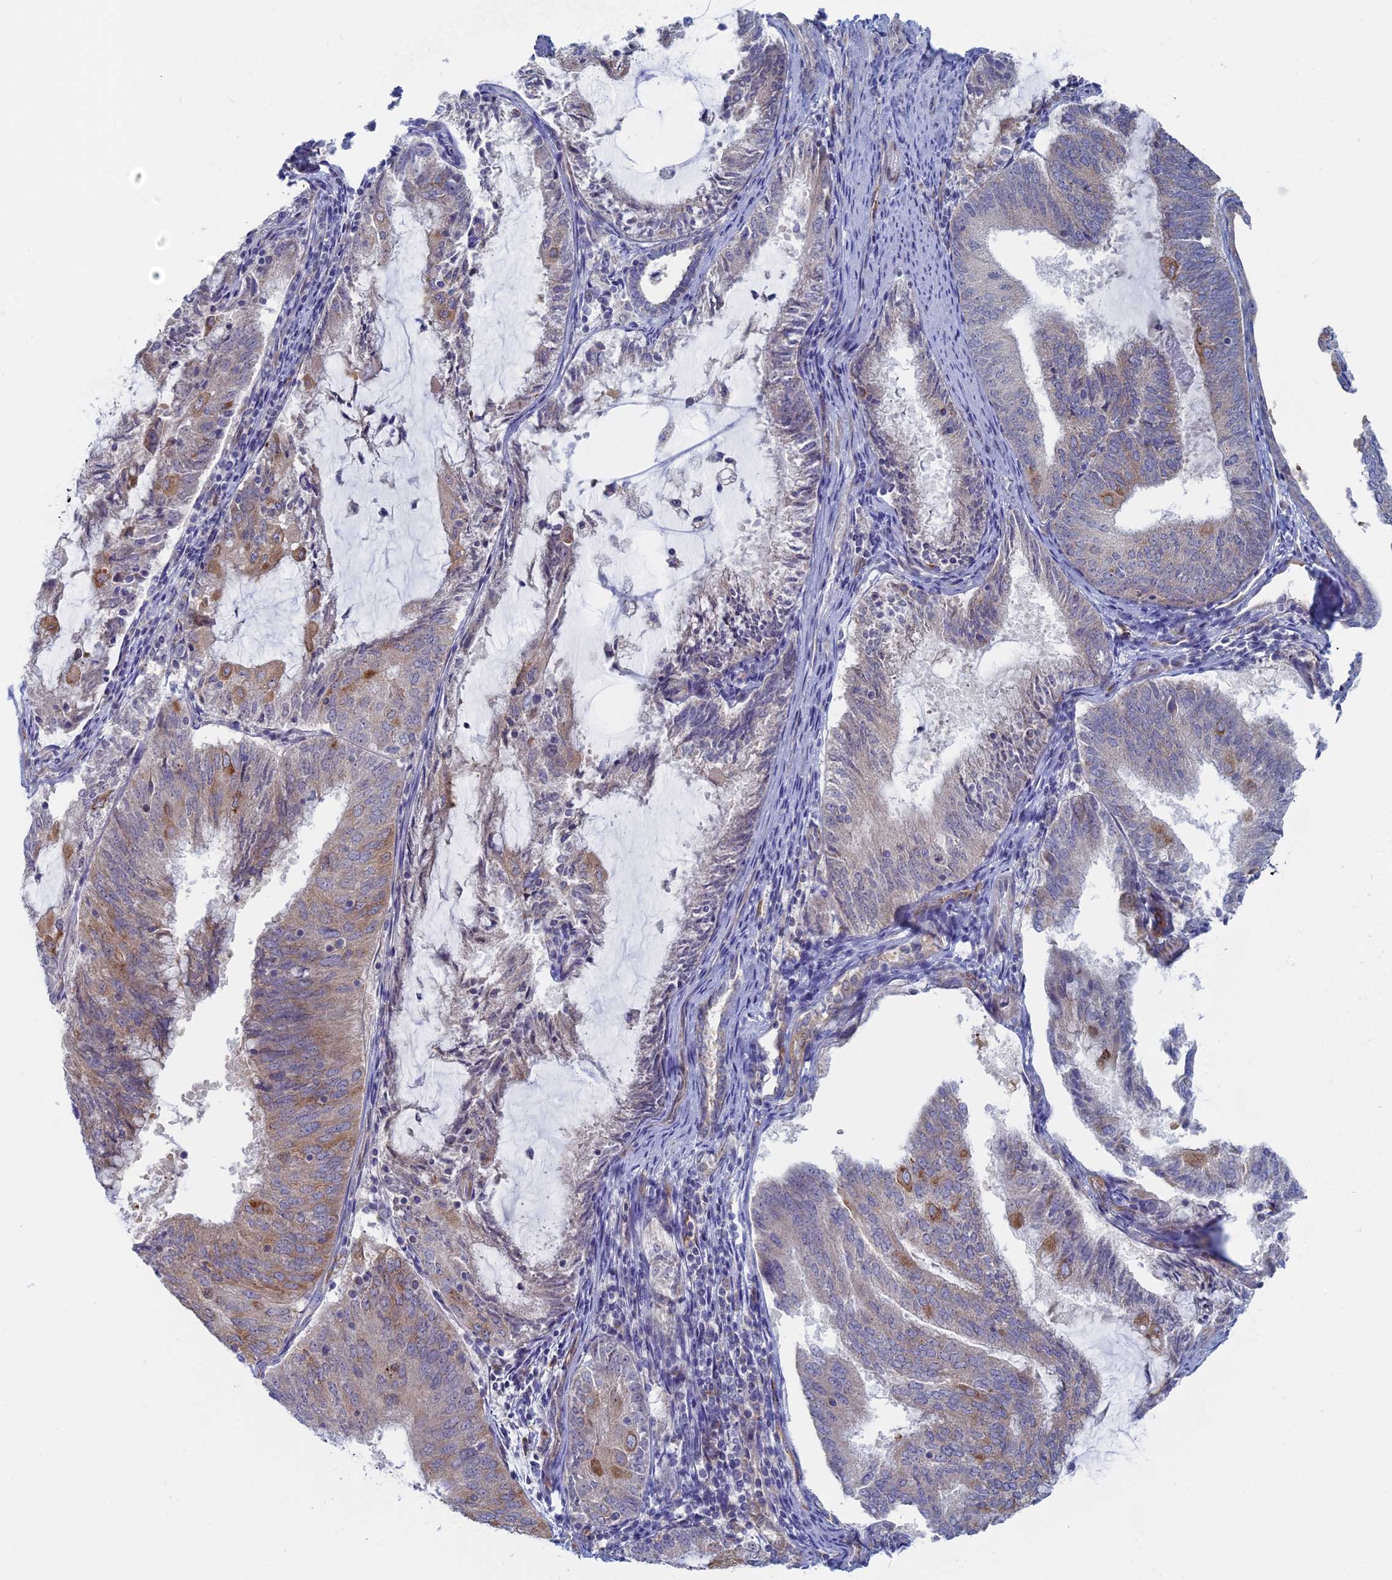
{"staining": {"intensity": "moderate", "quantity": "25%-75%", "location": "cytoplasmic/membranous"}, "tissue": "endometrial cancer", "cell_type": "Tumor cells", "image_type": "cancer", "snomed": [{"axis": "morphology", "description": "Adenocarcinoma, NOS"}, {"axis": "topography", "description": "Endometrium"}], "caption": "About 25%-75% of tumor cells in endometrial adenocarcinoma display moderate cytoplasmic/membranous protein positivity as visualized by brown immunohistochemical staining.", "gene": "TBC1D30", "patient": {"sex": "female", "age": 81}}